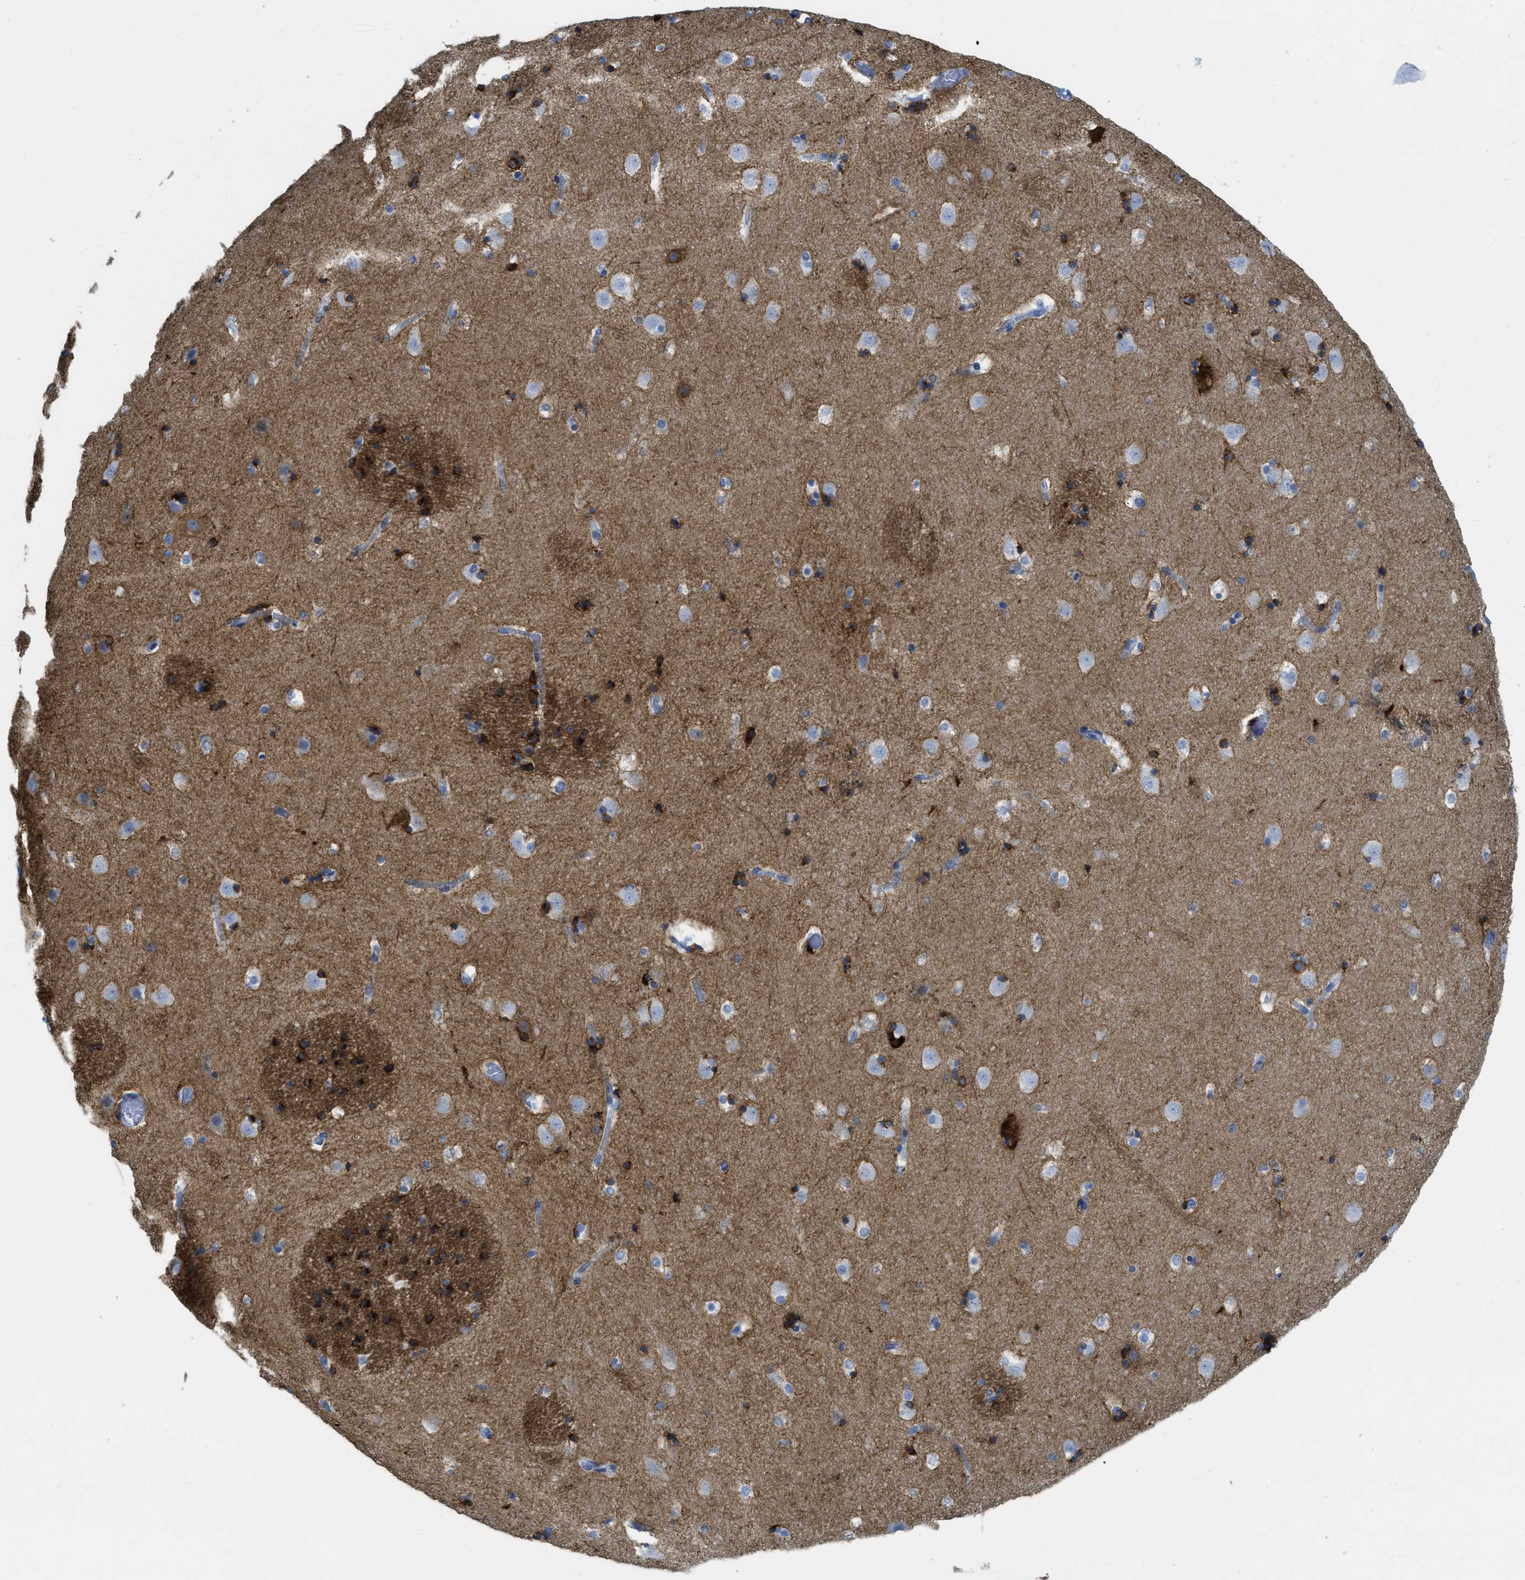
{"staining": {"intensity": "strong", "quantity": "25%-75%", "location": "cytoplasmic/membranous"}, "tissue": "caudate", "cell_type": "Glial cells", "image_type": "normal", "snomed": [{"axis": "morphology", "description": "Normal tissue, NOS"}, {"axis": "topography", "description": "Lateral ventricle wall"}], "caption": "Immunohistochemistry (IHC) (DAB (3,3'-diaminobenzidine)) staining of normal caudate reveals strong cytoplasmic/membranous protein expression in about 25%-75% of glial cells. The protein of interest is shown in brown color, while the nuclei are stained blue.", "gene": "CNNM4", "patient": {"sex": "male", "age": 45}}